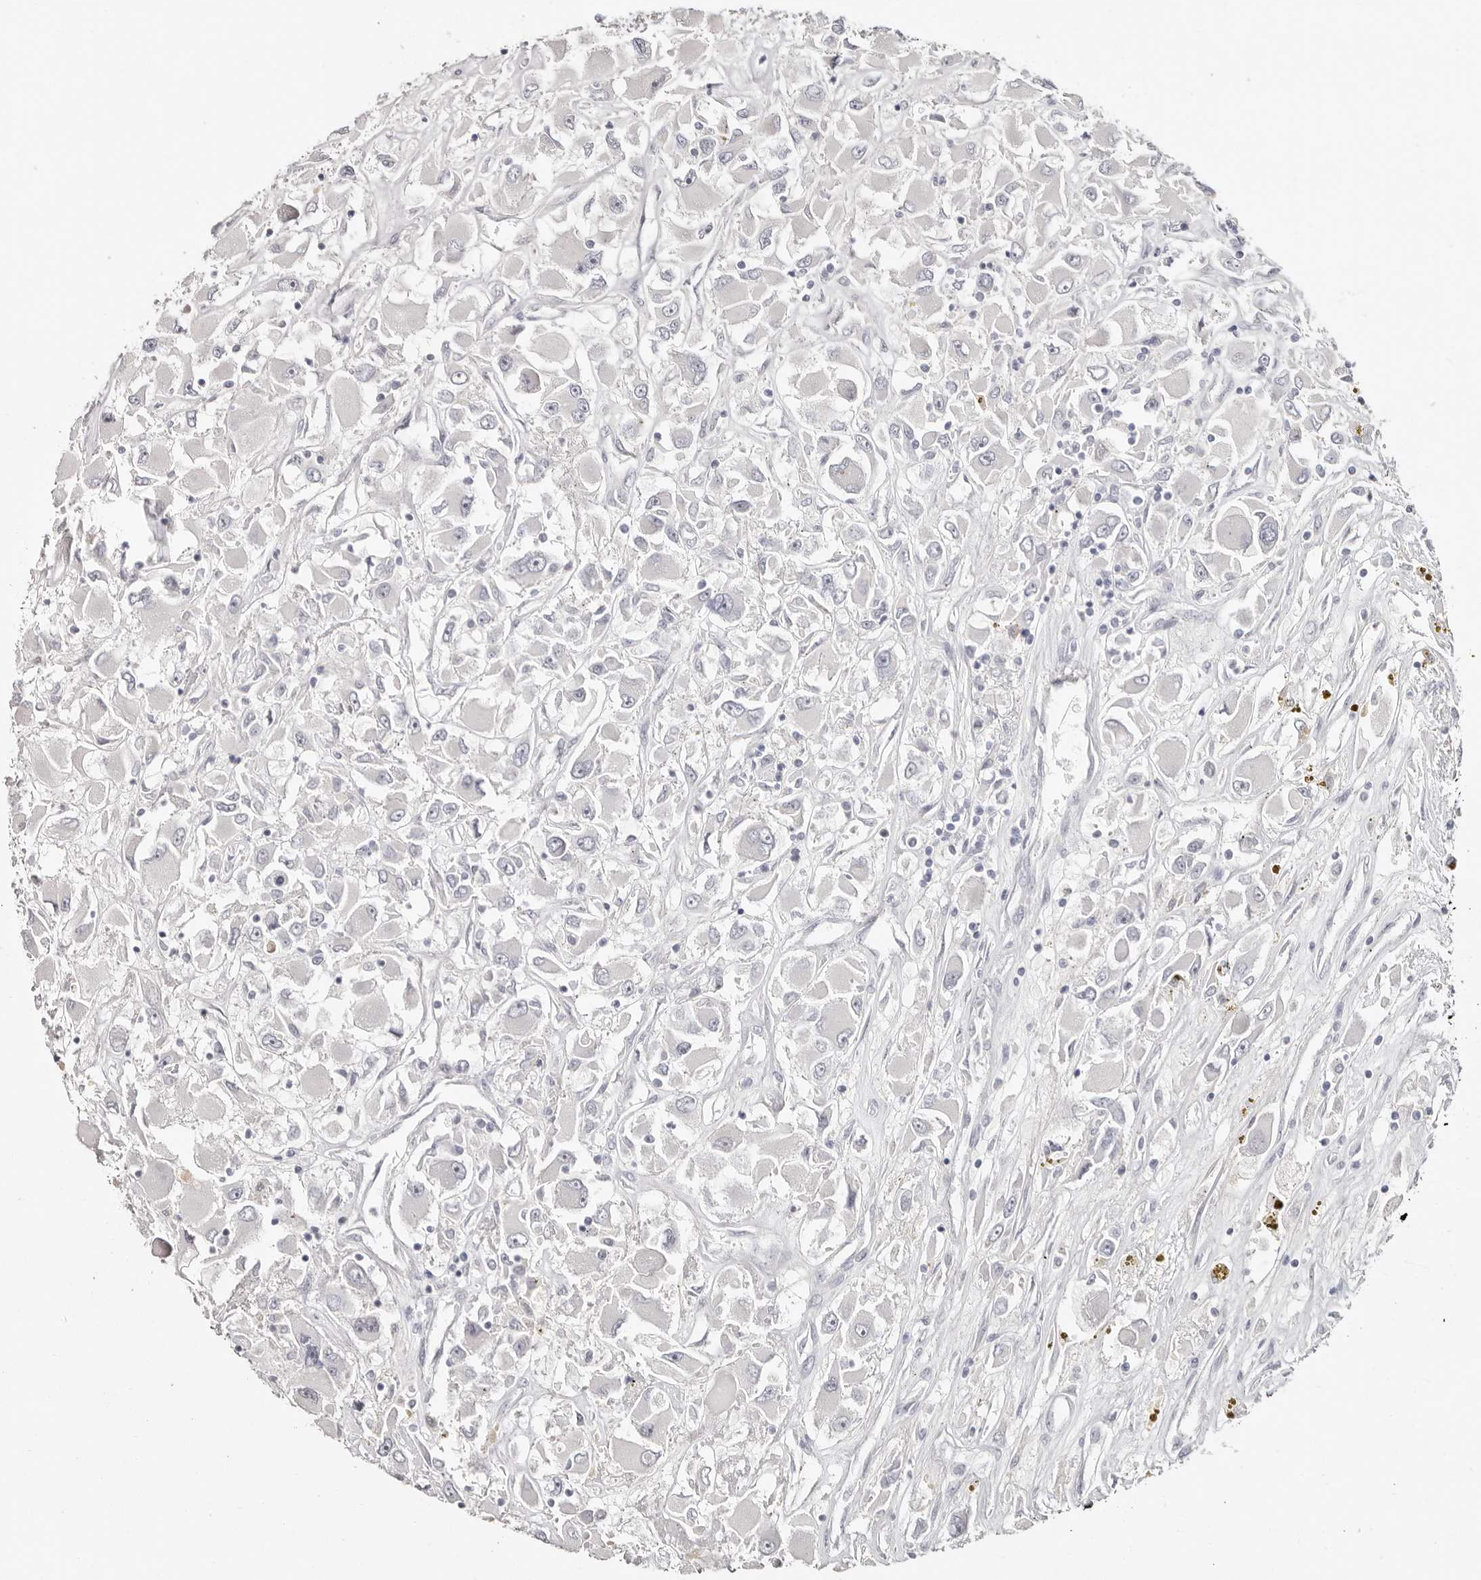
{"staining": {"intensity": "negative", "quantity": "none", "location": "none"}, "tissue": "renal cancer", "cell_type": "Tumor cells", "image_type": "cancer", "snomed": [{"axis": "morphology", "description": "Adenocarcinoma, NOS"}, {"axis": "topography", "description": "Kidney"}], "caption": "Tumor cells are negative for brown protein staining in adenocarcinoma (renal). Nuclei are stained in blue.", "gene": "PKDCC", "patient": {"sex": "female", "age": 52}}